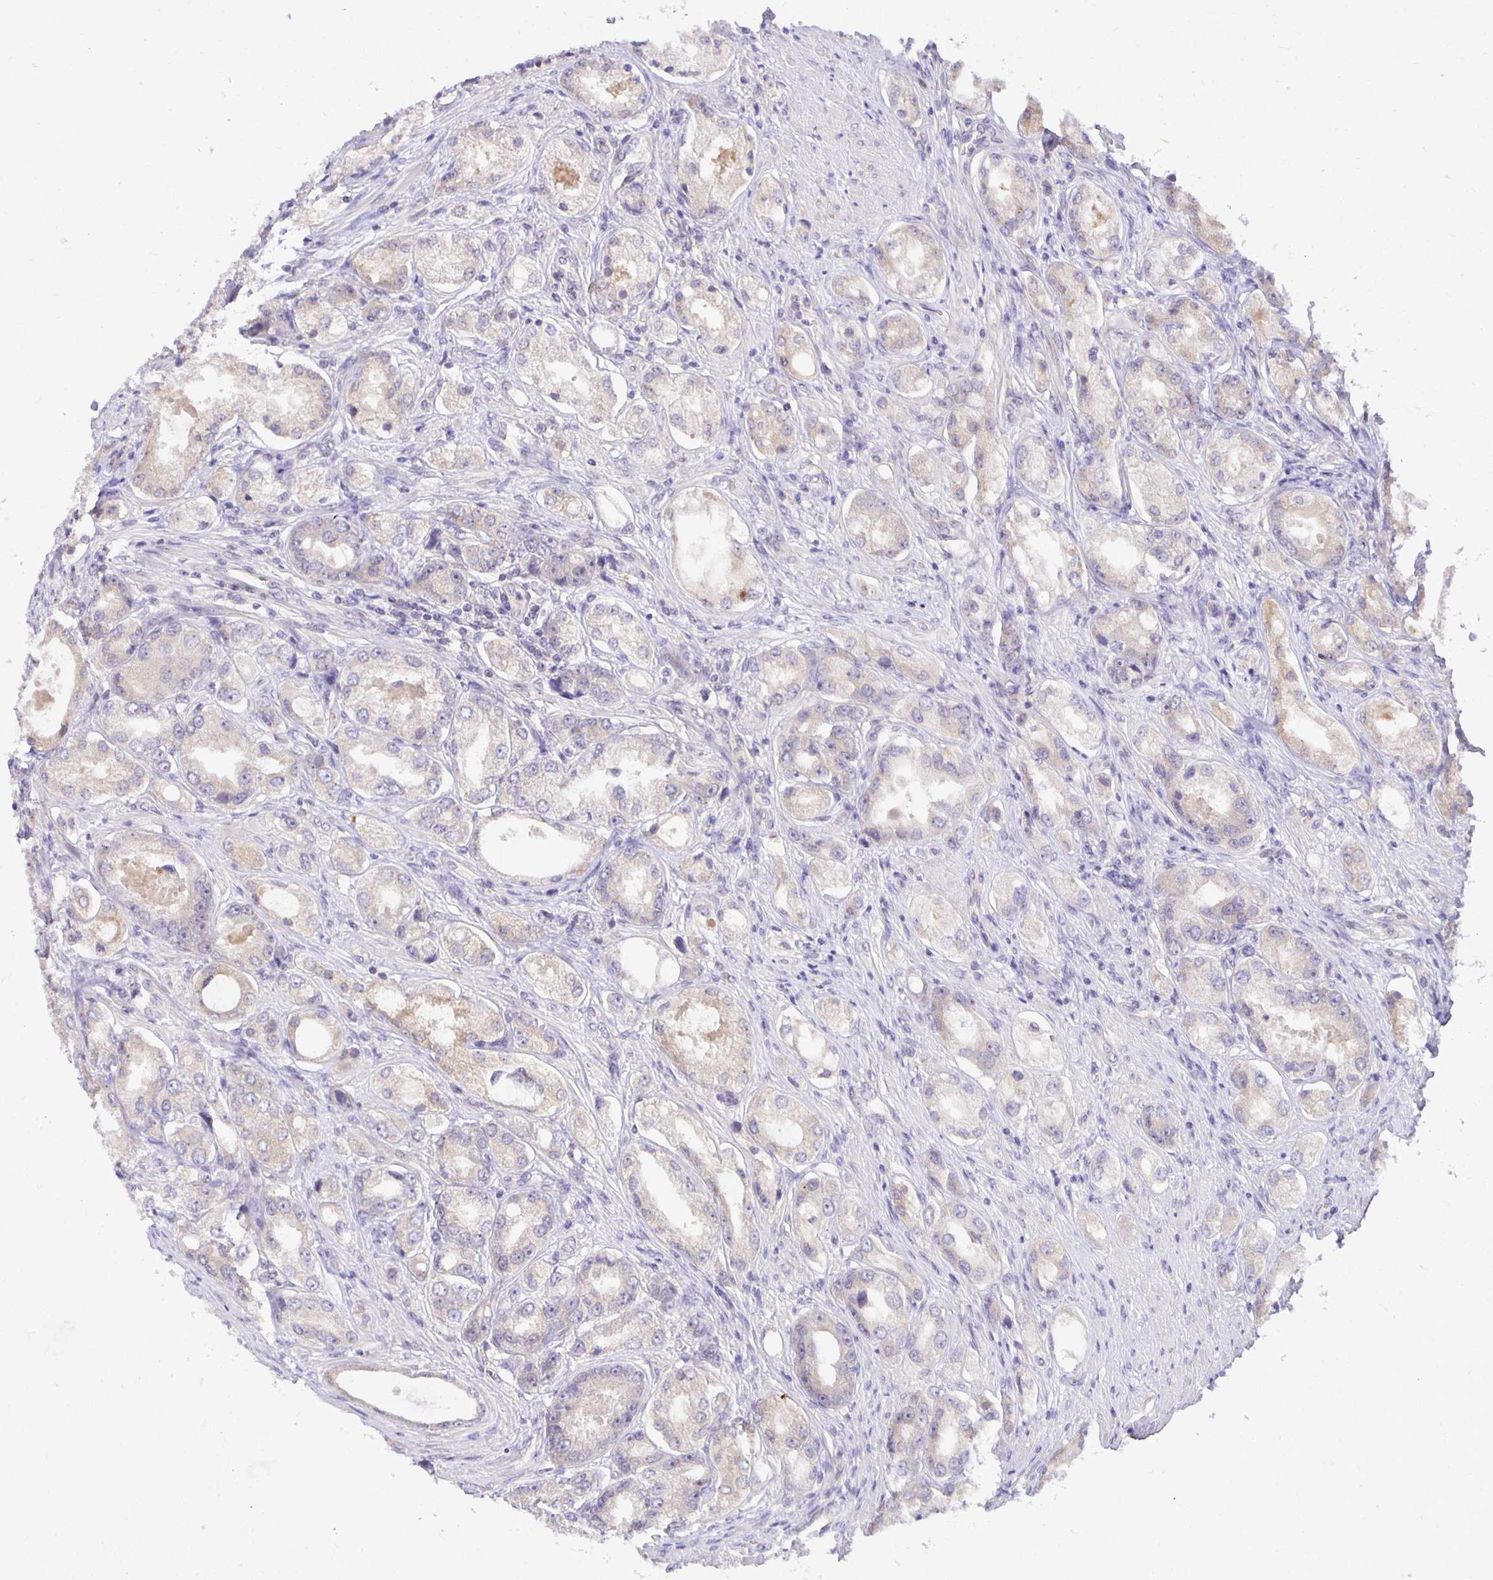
{"staining": {"intensity": "weak", "quantity": "<25%", "location": "cytoplasmic/membranous"}, "tissue": "prostate cancer", "cell_type": "Tumor cells", "image_type": "cancer", "snomed": [{"axis": "morphology", "description": "Adenocarcinoma, Low grade"}, {"axis": "topography", "description": "Prostate"}], "caption": "This histopathology image is of prostate cancer stained with immunohistochemistry (IHC) to label a protein in brown with the nuclei are counter-stained blue. There is no staining in tumor cells.", "gene": "MIEN1", "patient": {"sex": "male", "age": 68}}